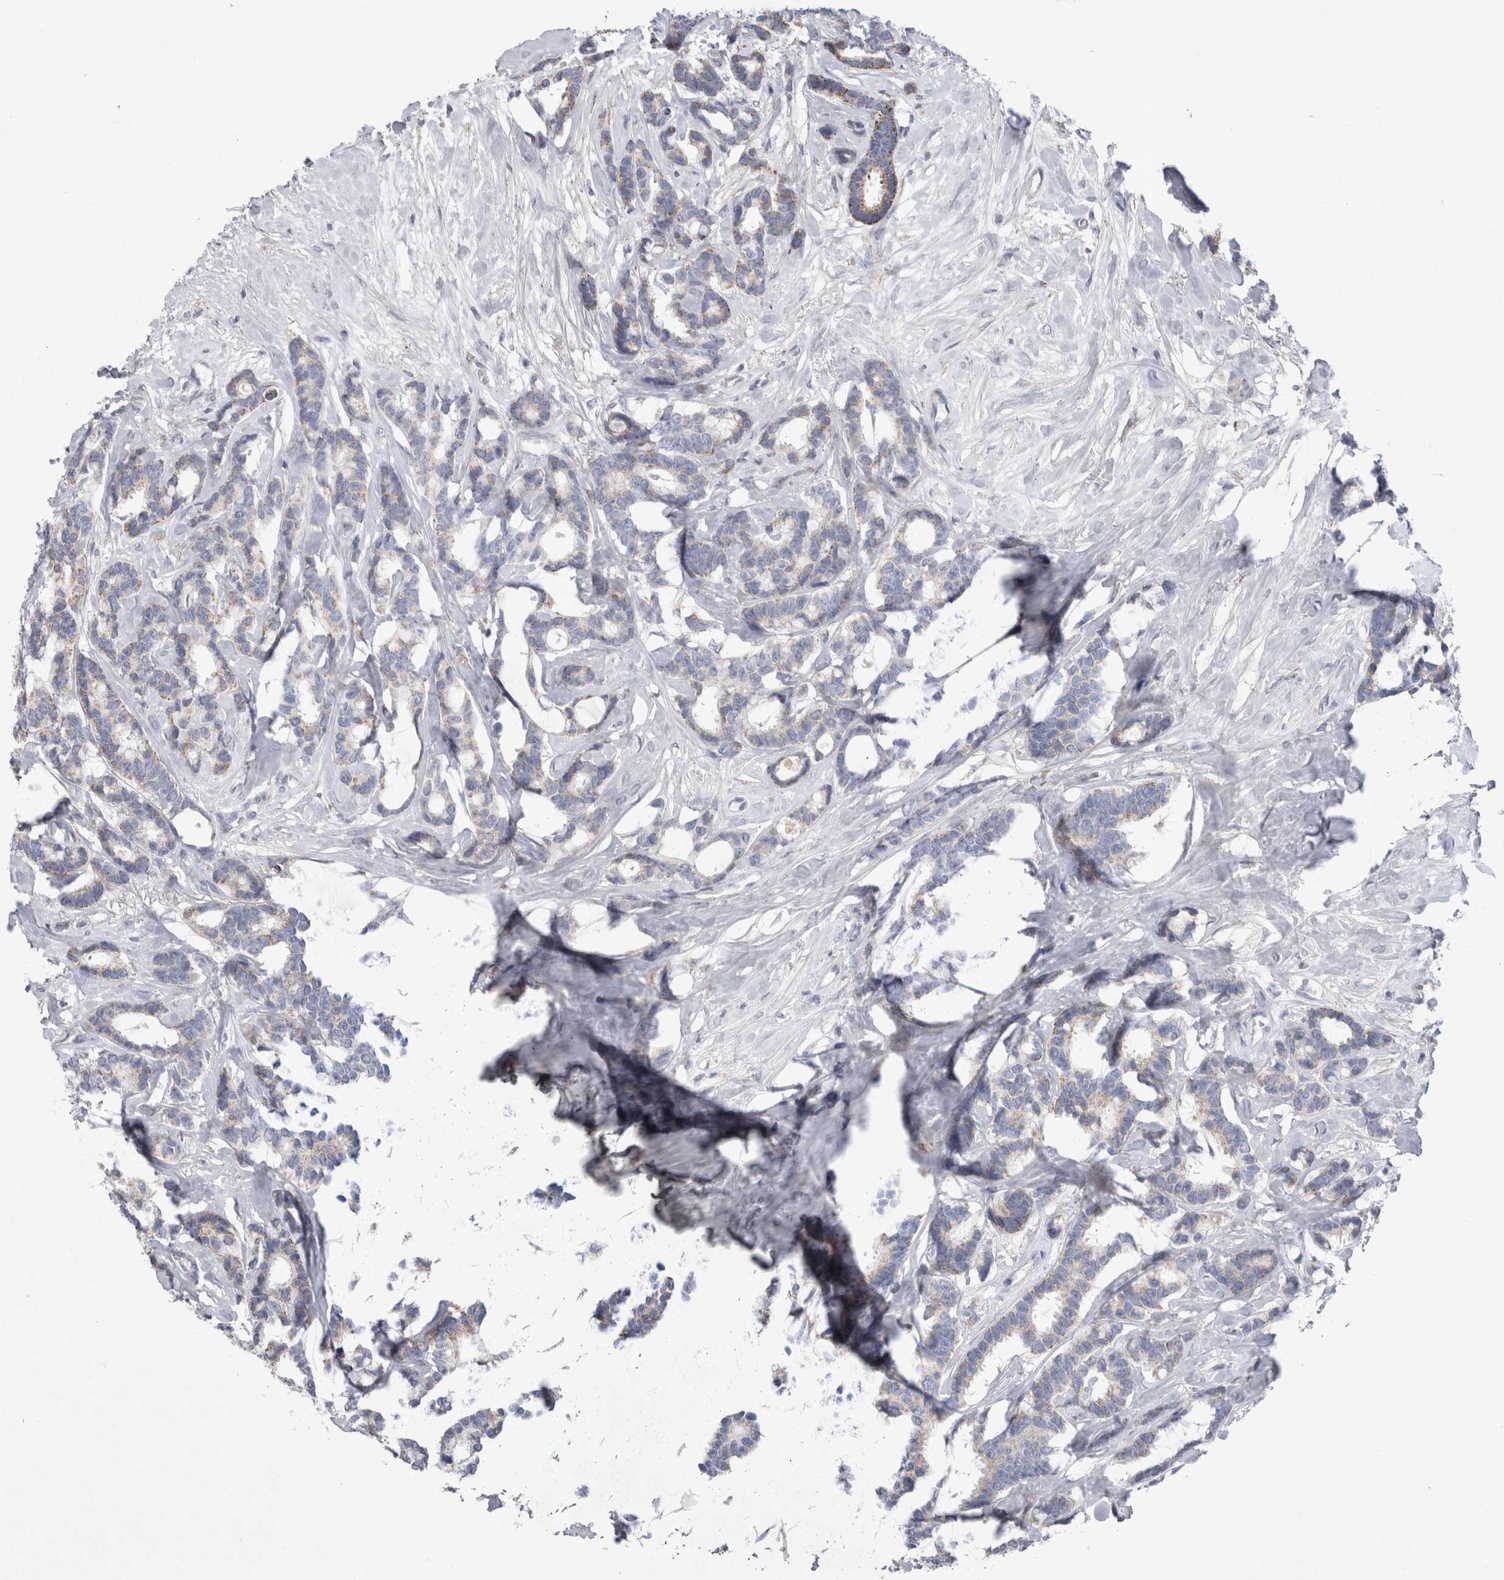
{"staining": {"intensity": "weak", "quantity": "25%-75%", "location": "cytoplasmic/membranous"}, "tissue": "breast cancer", "cell_type": "Tumor cells", "image_type": "cancer", "snomed": [{"axis": "morphology", "description": "Duct carcinoma"}, {"axis": "topography", "description": "Breast"}], "caption": "Immunohistochemical staining of human breast invasive ductal carcinoma reveals weak cytoplasmic/membranous protein expression in about 25%-75% of tumor cells.", "gene": "HDHD3", "patient": {"sex": "female", "age": 87}}